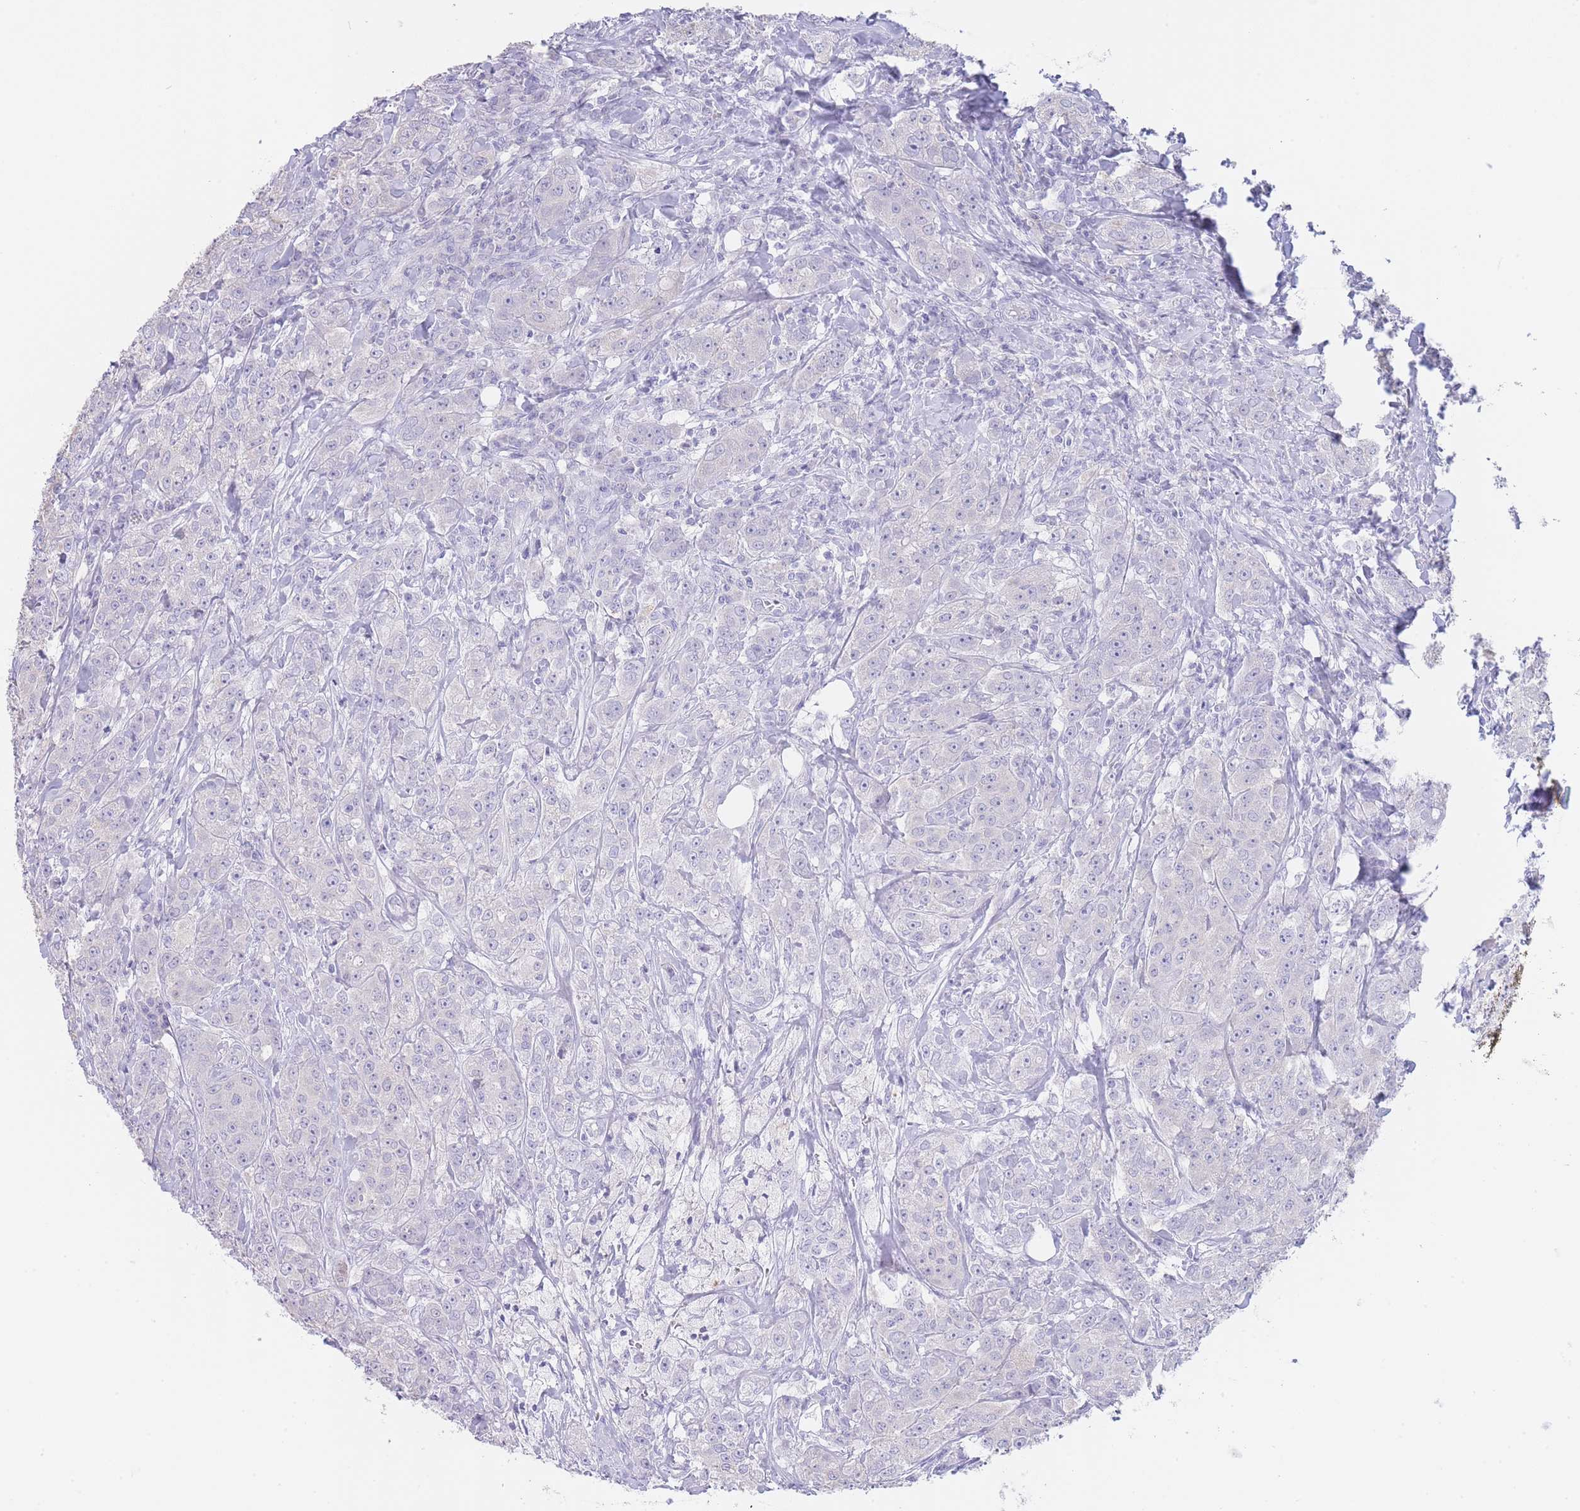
{"staining": {"intensity": "negative", "quantity": "none", "location": "none"}, "tissue": "breast cancer", "cell_type": "Tumor cells", "image_type": "cancer", "snomed": [{"axis": "morphology", "description": "Duct carcinoma"}, {"axis": "topography", "description": "Breast"}], "caption": "This is an IHC histopathology image of intraductal carcinoma (breast). There is no positivity in tumor cells.", "gene": "CD37", "patient": {"sex": "female", "age": 43}}